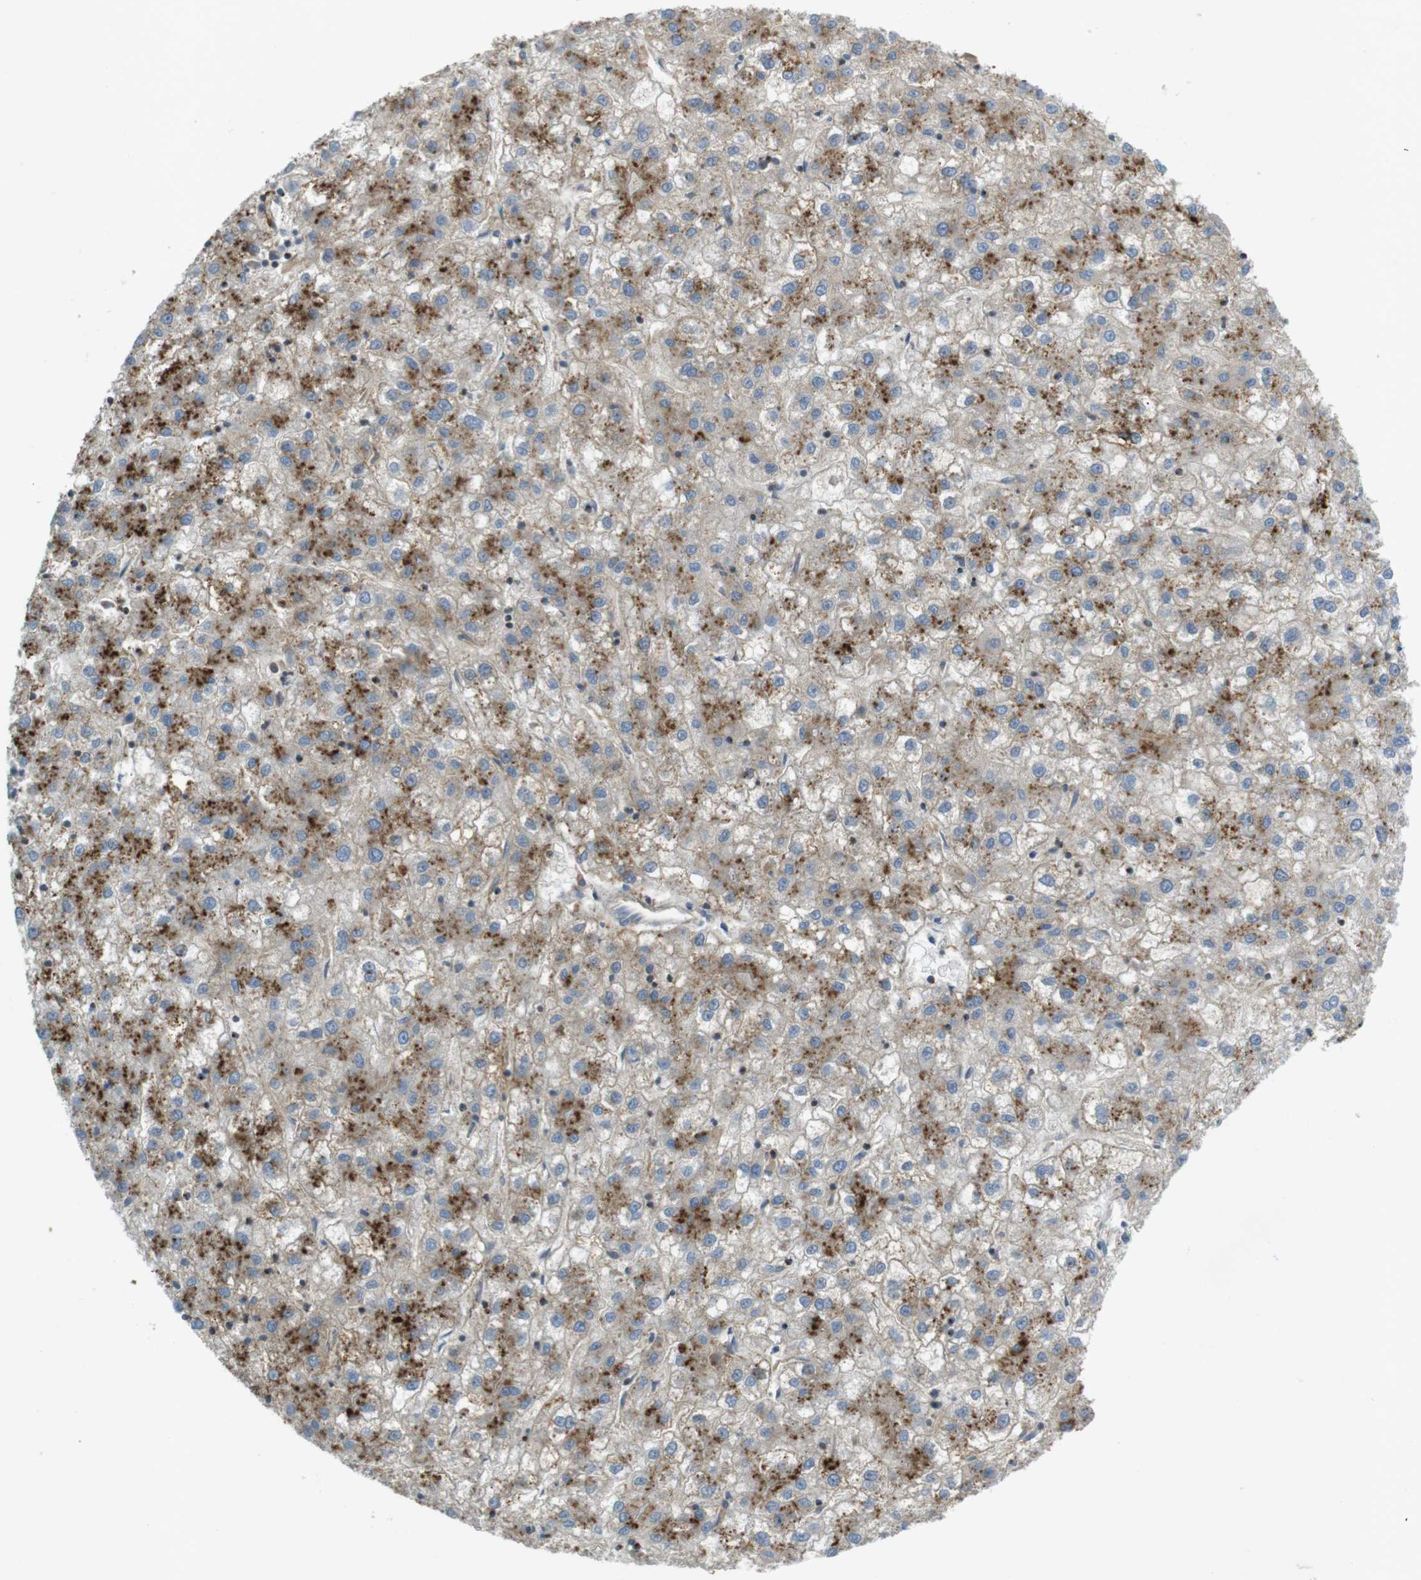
{"staining": {"intensity": "moderate", "quantity": "25%-75%", "location": "cytoplasmic/membranous"}, "tissue": "liver cancer", "cell_type": "Tumor cells", "image_type": "cancer", "snomed": [{"axis": "morphology", "description": "Carcinoma, Hepatocellular, NOS"}, {"axis": "topography", "description": "Liver"}], "caption": "Immunohistochemical staining of liver cancer exhibits medium levels of moderate cytoplasmic/membranous protein expression in about 25%-75% of tumor cells.", "gene": "LAMP1", "patient": {"sex": "male", "age": 72}}